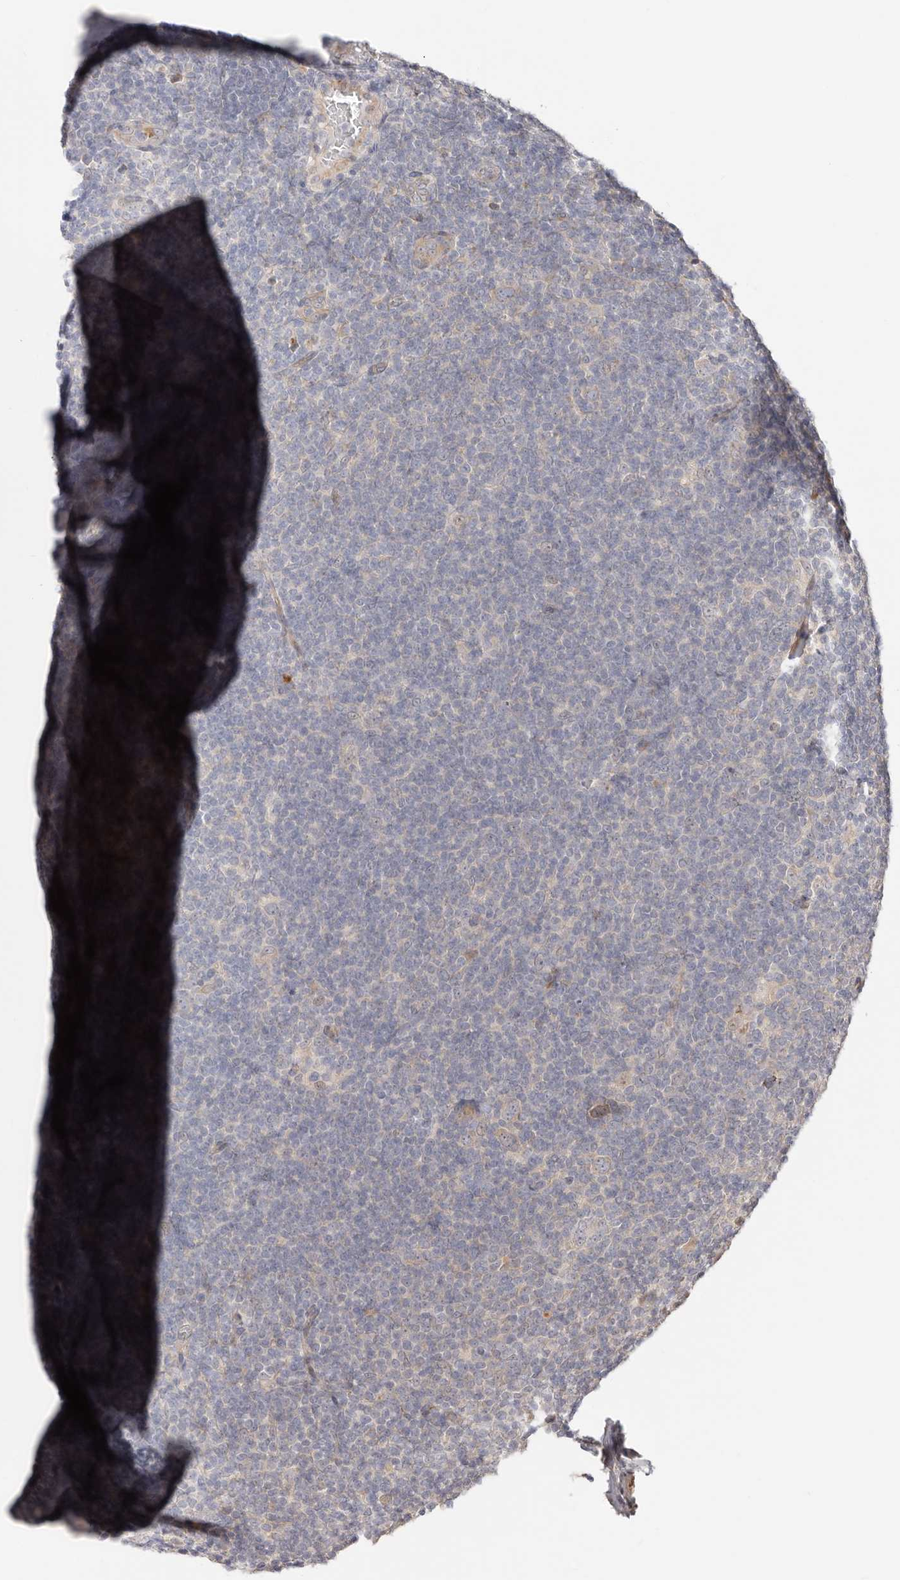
{"staining": {"intensity": "negative", "quantity": "none", "location": "none"}, "tissue": "lymphoma", "cell_type": "Tumor cells", "image_type": "cancer", "snomed": [{"axis": "morphology", "description": "Hodgkin's disease, NOS"}, {"axis": "topography", "description": "Lymph node"}], "caption": "Tumor cells show no significant protein expression in lymphoma.", "gene": "BCL2L15", "patient": {"sex": "female", "age": 57}}